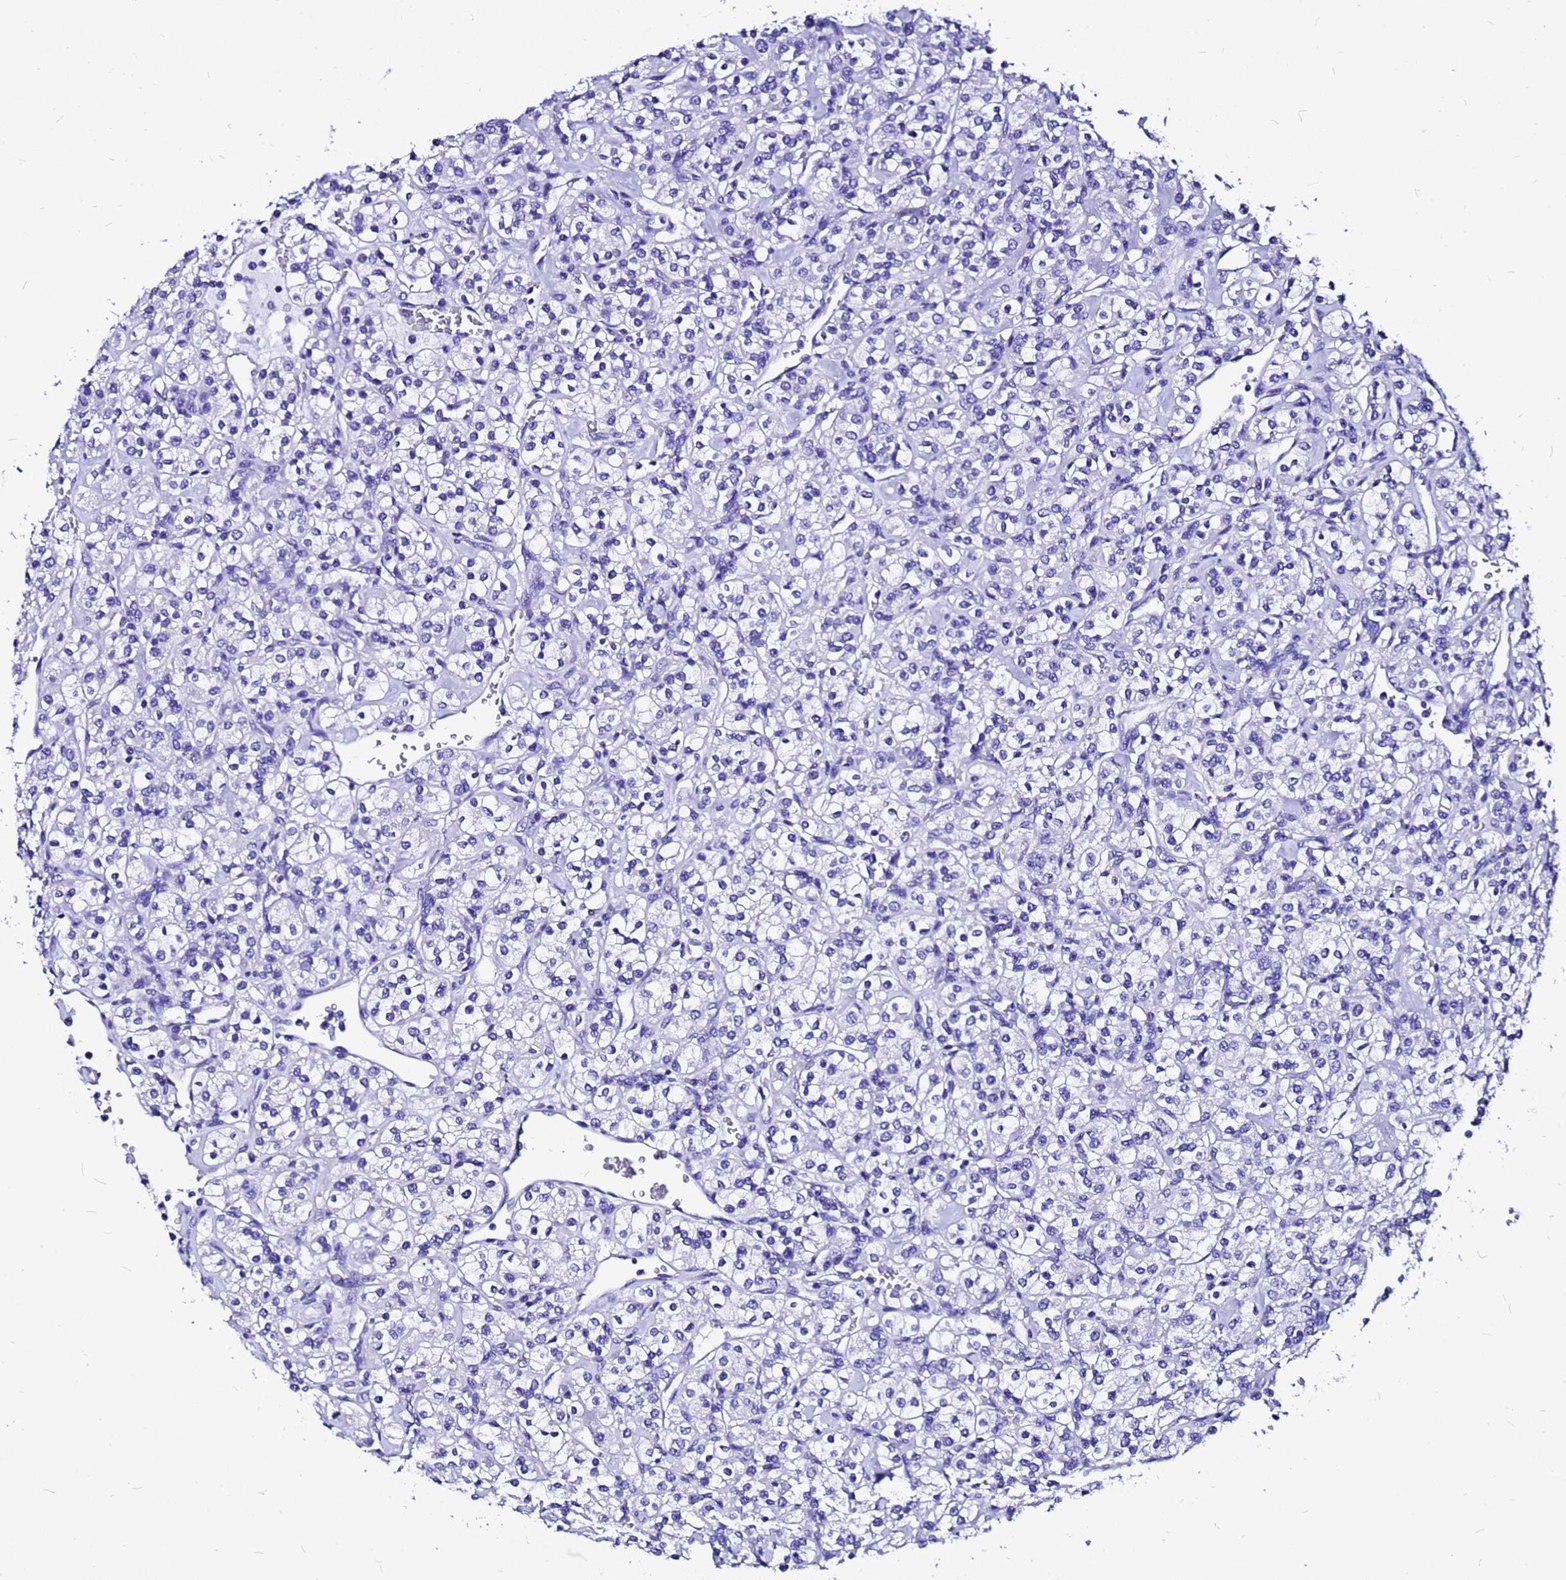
{"staining": {"intensity": "negative", "quantity": "none", "location": "none"}, "tissue": "renal cancer", "cell_type": "Tumor cells", "image_type": "cancer", "snomed": [{"axis": "morphology", "description": "Adenocarcinoma, NOS"}, {"axis": "topography", "description": "Kidney"}], "caption": "A high-resolution image shows IHC staining of renal cancer, which displays no significant staining in tumor cells.", "gene": "HERC4", "patient": {"sex": "male", "age": 77}}